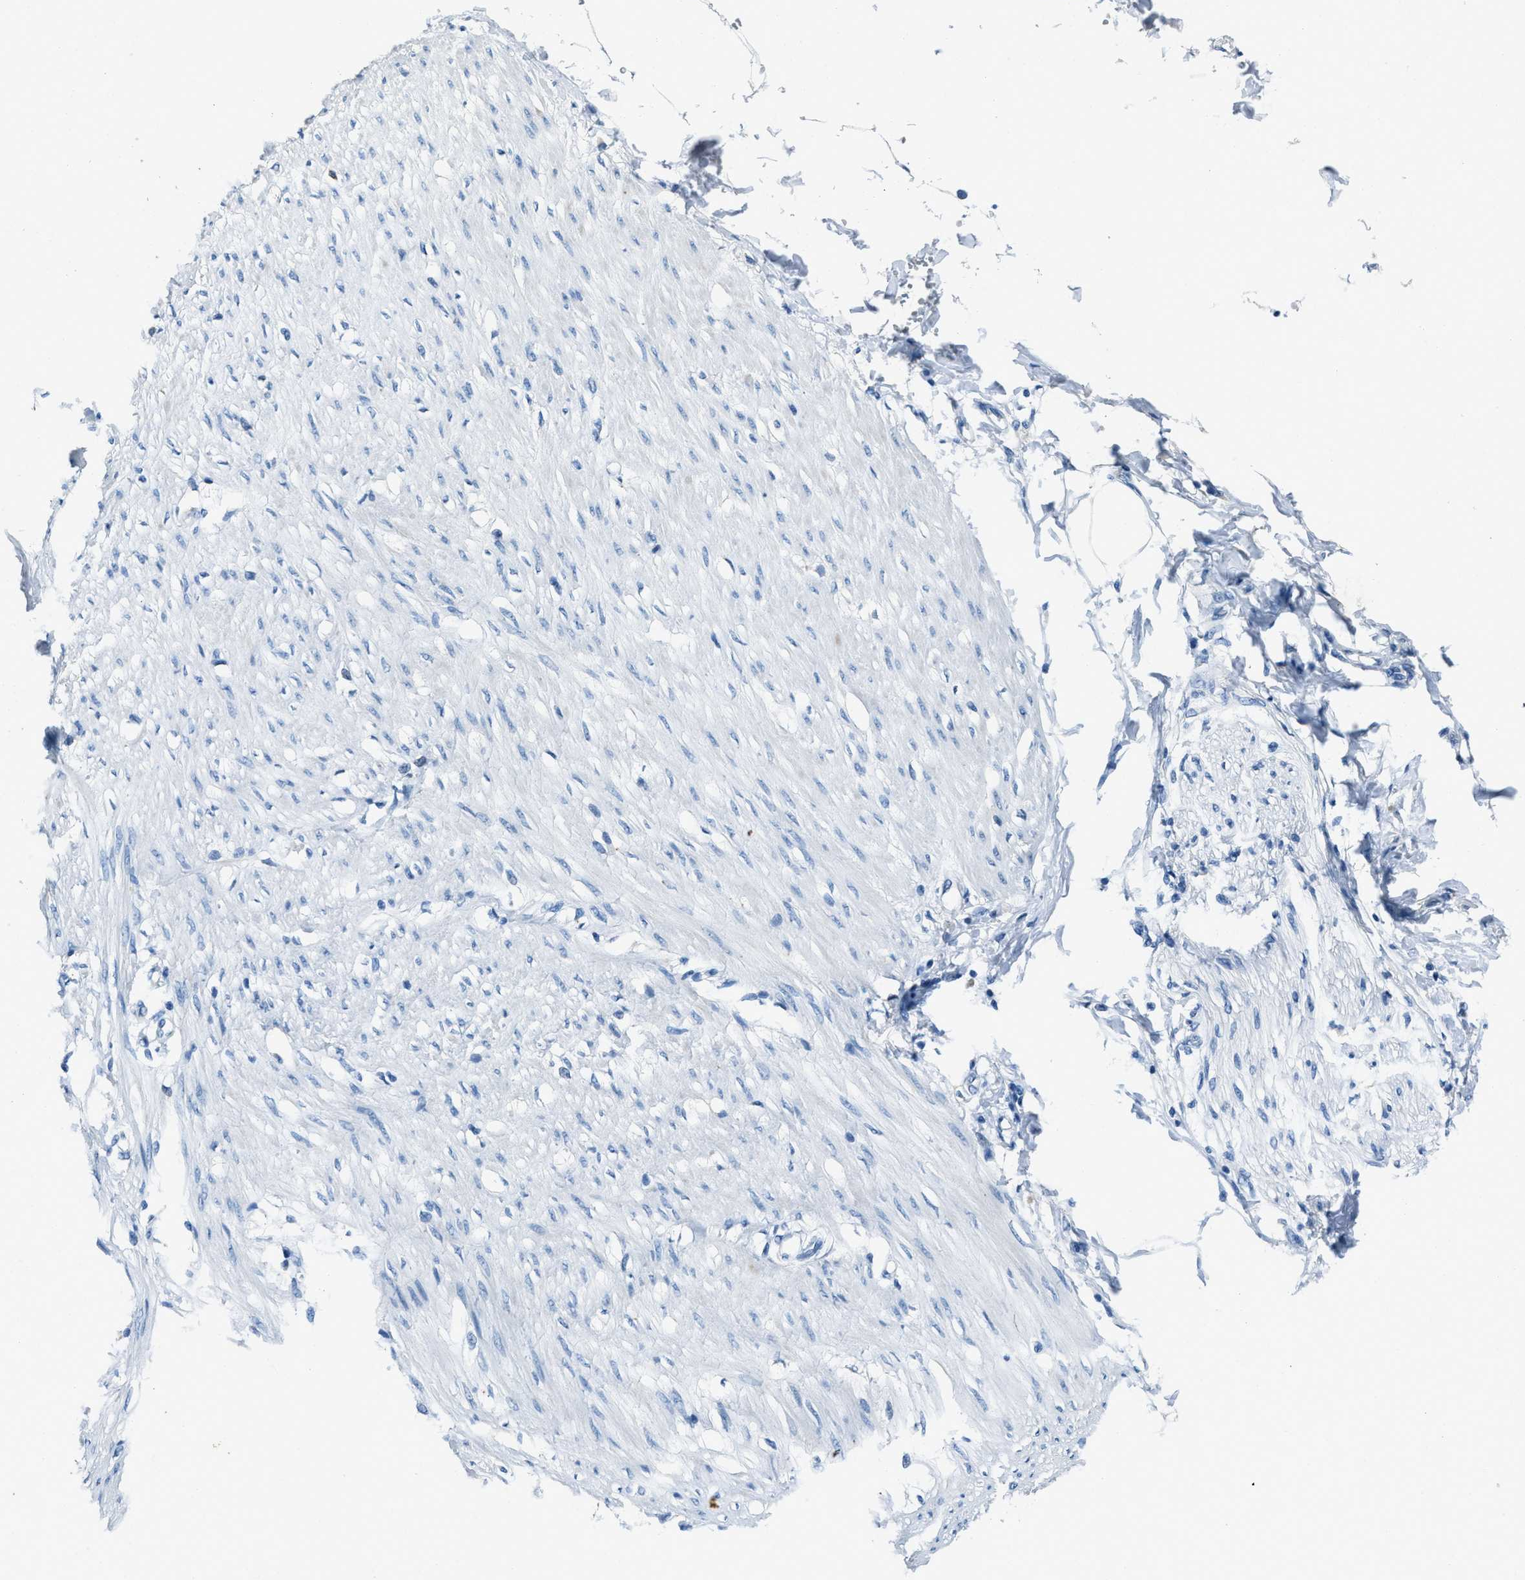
{"staining": {"intensity": "moderate", "quantity": ">75%", "location": "cytoplasmic/membranous"}, "tissue": "adipose tissue", "cell_type": "Adipocytes", "image_type": "normal", "snomed": [{"axis": "morphology", "description": "Normal tissue, NOS"}, {"axis": "morphology", "description": "Adenocarcinoma, NOS"}, {"axis": "topography", "description": "Colon"}, {"axis": "topography", "description": "Peripheral nerve tissue"}], "caption": "High-magnification brightfield microscopy of normal adipose tissue stained with DAB (3,3'-diaminobenzidine) (brown) and counterstained with hematoxylin (blue). adipocytes exhibit moderate cytoplasmic/membranous positivity is appreciated in approximately>75% of cells. The protein of interest is stained brown, and the nuclei are stained in blue (DAB IHC with brightfield microscopy, high magnification).", "gene": "AMACR", "patient": {"sex": "male", "age": 14}}